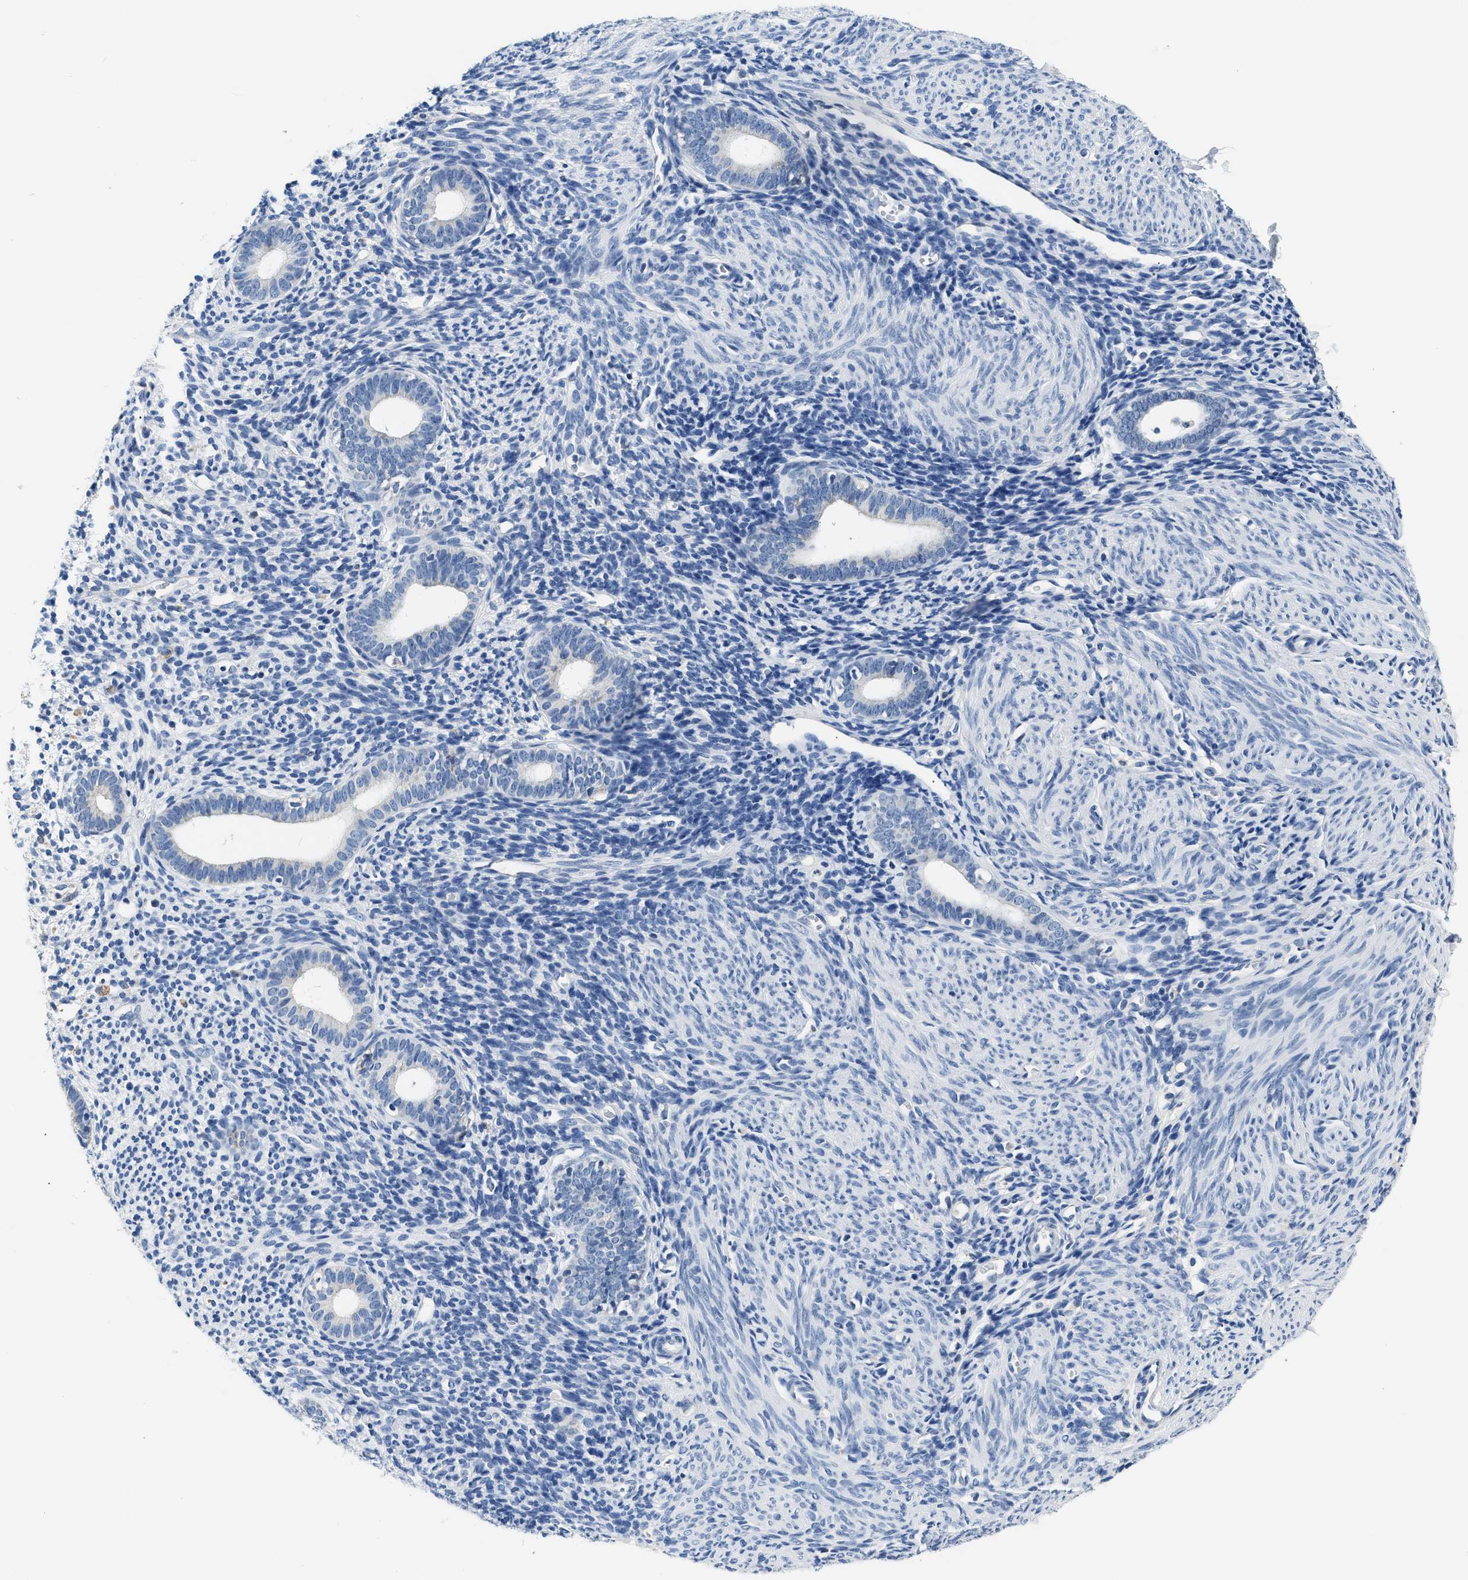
{"staining": {"intensity": "negative", "quantity": "none", "location": "none"}, "tissue": "endometrium", "cell_type": "Cells in endometrial stroma", "image_type": "normal", "snomed": [{"axis": "morphology", "description": "Normal tissue, NOS"}, {"axis": "morphology", "description": "Adenocarcinoma, NOS"}, {"axis": "topography", "description": "Endometrium"}], "caption": "Immunohistochemical staining of benign human endometrium displays no significant positivity in cells in endometrial stroma.", "gene": "PCK2", "patient": {"sex": "female", "age": 57}}